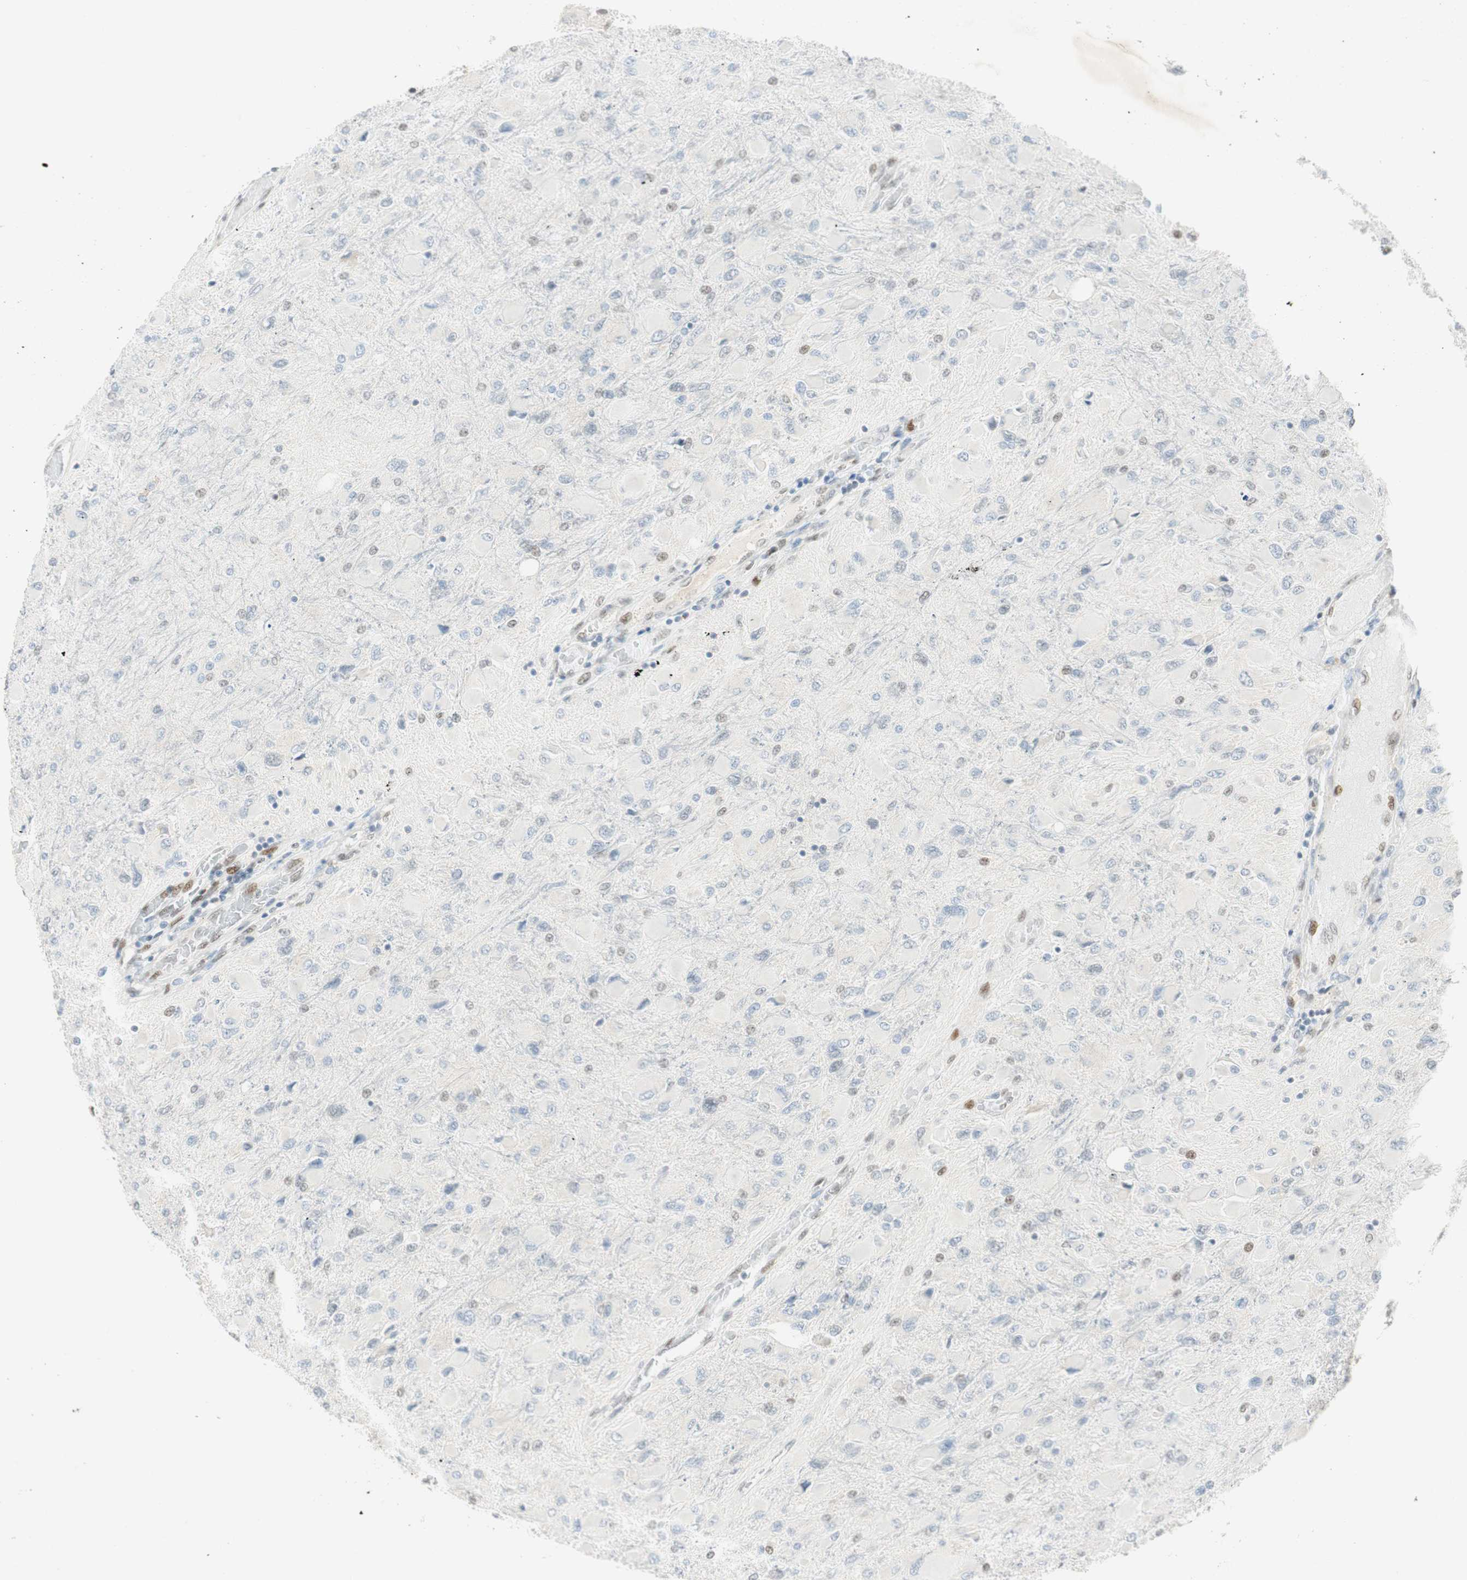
{"staining": {"intensity": "negative", "quantity": "none", "location": "none"}, "tissue": "glioma", "cell_type": "Tumor cells", "image_type": "cancer", "snomed": [{"axis": "morphology", "description": "Glioma, malignant, High grade"}, {"axis": "topography", "description": "Cerebral cortex"}], "caption": "Immunohistochemistry (IHC) micrograph of glioma stained for a protein (brown), which demonstrates no expression in tumor cells.", "gene": "MSX2", "patient": {"sex": "female", "age": 36}}